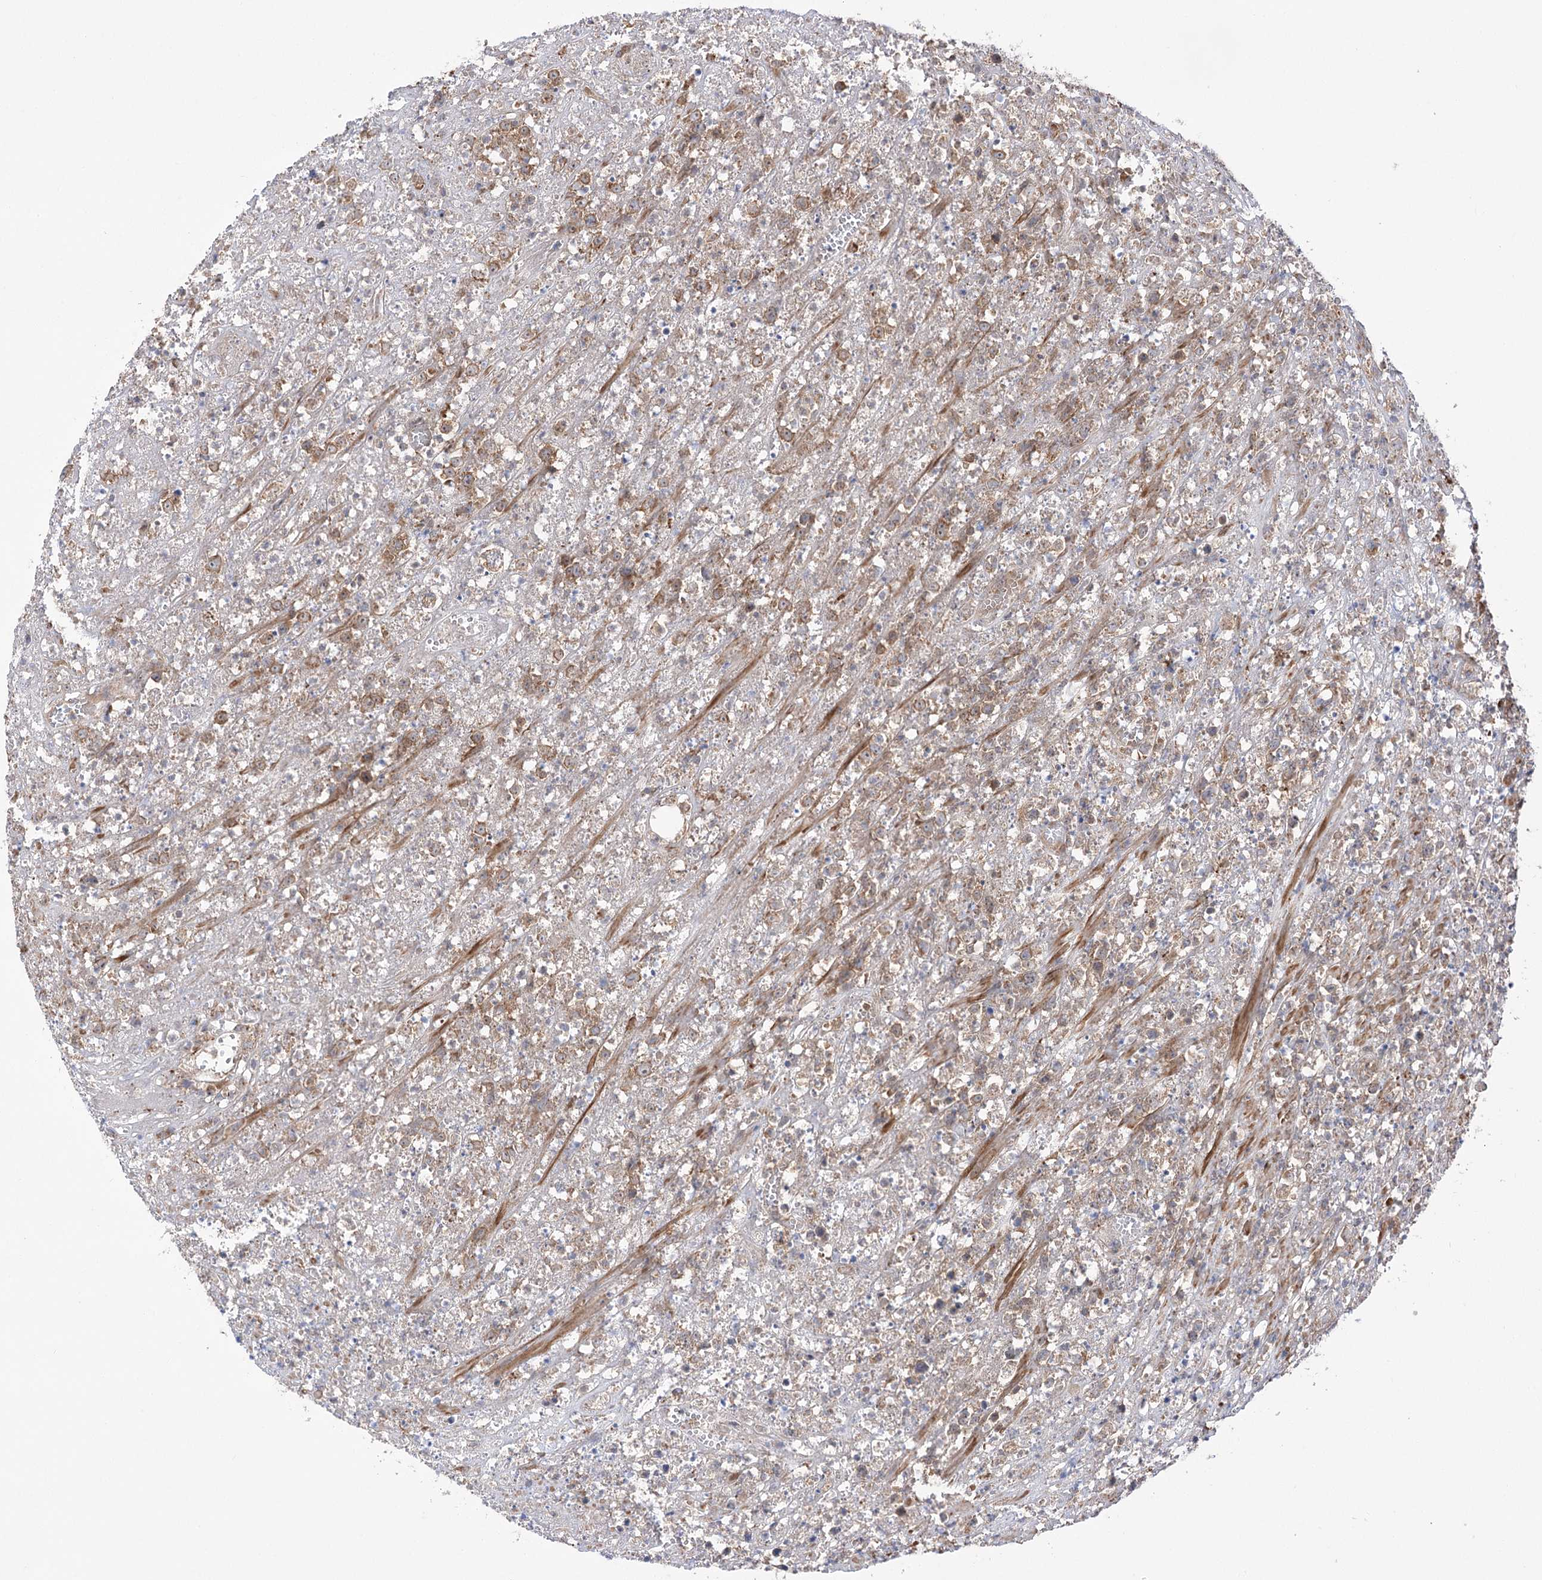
{"staining": {"intensity": "moderate", "quantity": "25%-75%", "location": "cytoplasmic/membranous"}, "tissue": "lymphoma", "cell_type": "Tumor cells", "image_type": "cancer", "snomed": [{"axis": "morphology", "description": "Malignant lymphoma, non-Hodgkin's type, High grade"}, {"axis": "topography", "description": "Colon"}], "caption": "Protein staining of high-grade malignant lymphoma, non-Hodgkin's type tissue shows moderate cytoplasmic/membranous expression in approximately 25%-75% of tumor cells.", "gene": "VPS37B", "patient": {"sex": "female", "age": 53}}